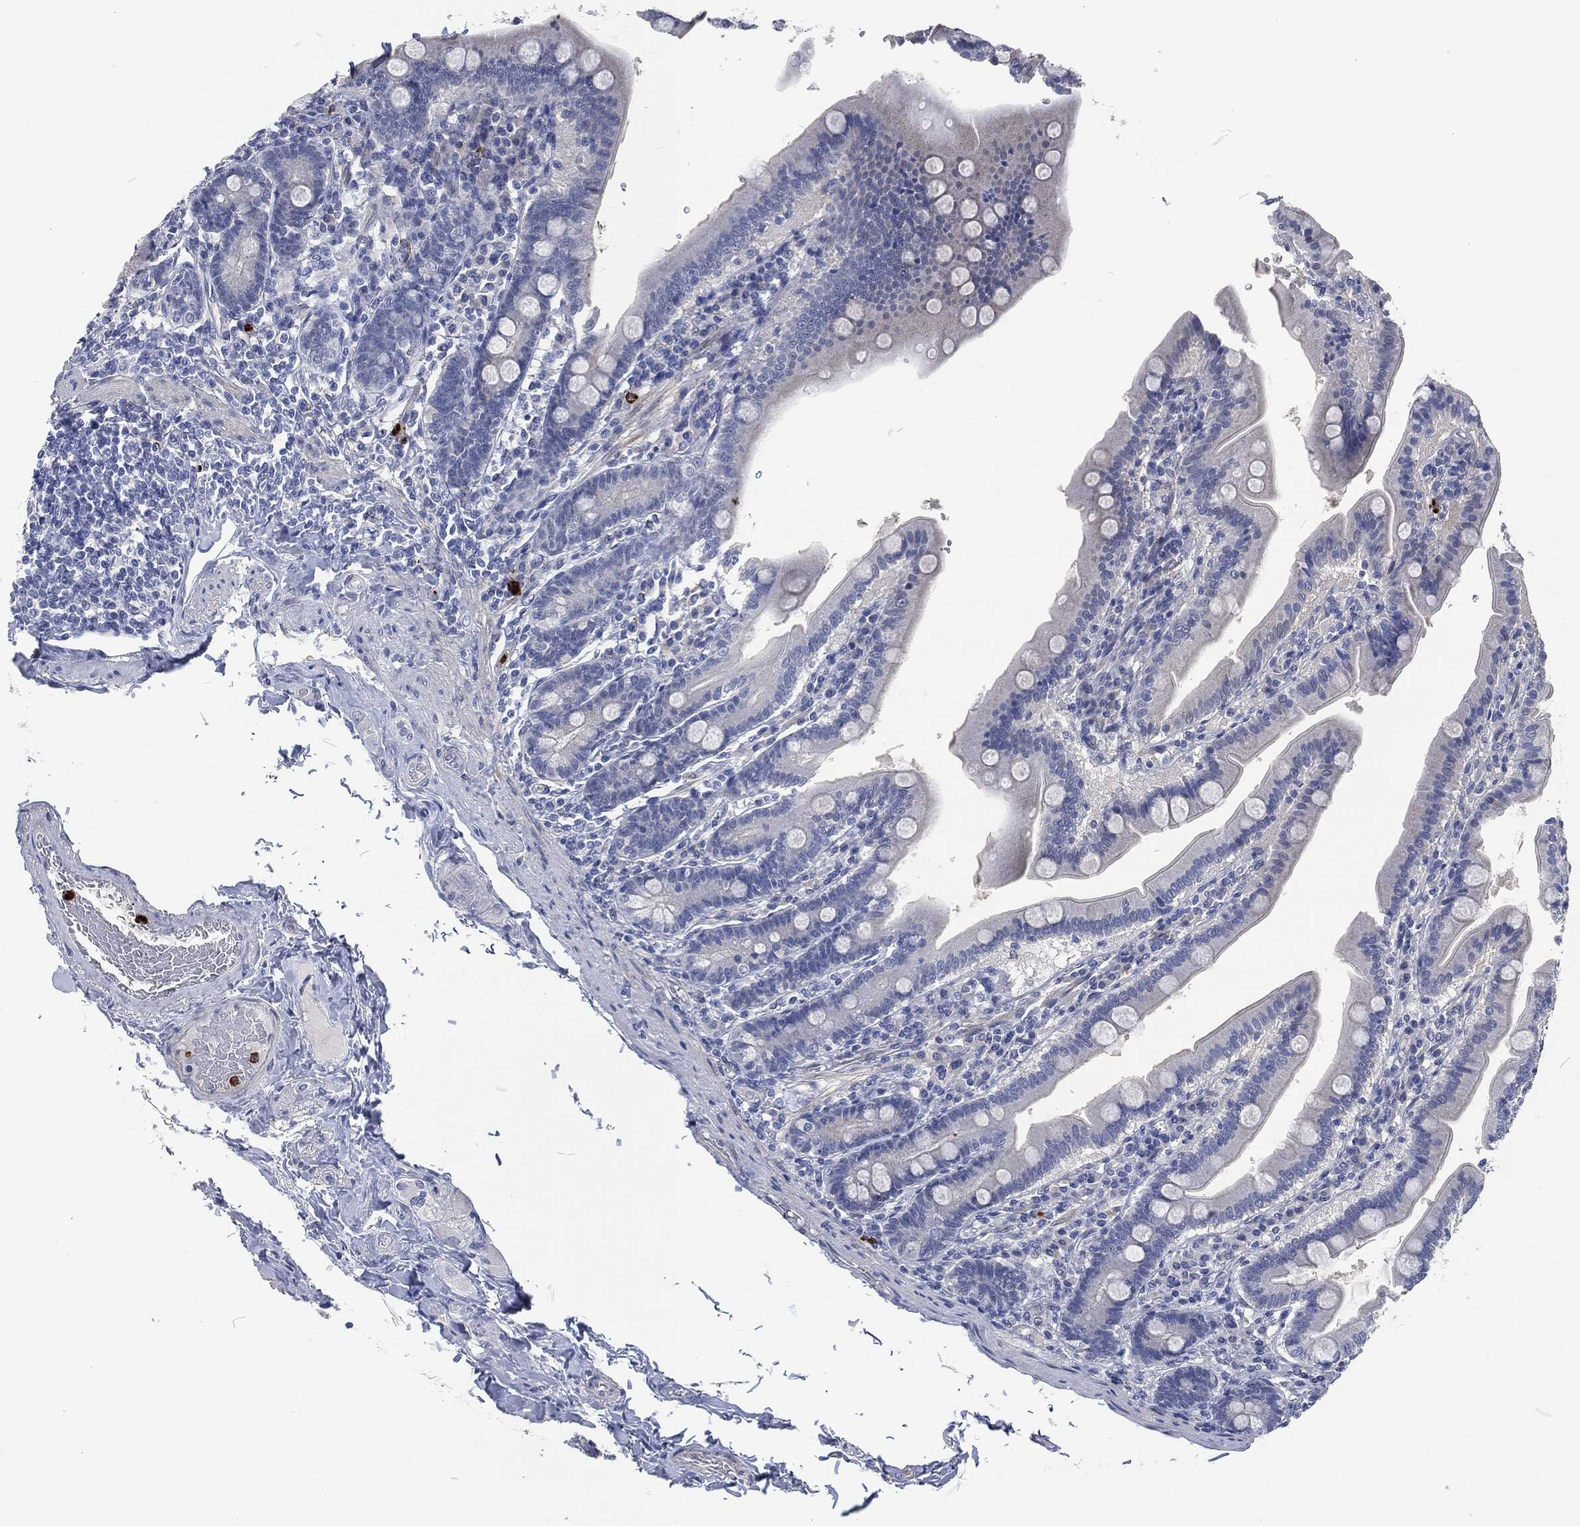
{"staining": {"intensity": "negative", "quantity": "none", "location": "none"}, "tissue": "small intestine", "cell_type": "Glandular cells", "image_type": "normal", "snomed": [{"axis": "morphology", "description": "Normal tissue, NOS"}, {"axis": "topography", "description": "Small intestine"}], "caption": "Immunohistochemistry (IHC) image of normal small intestine: human small intestine stained with DAB demonstrates no significant protein expression in glandular cells.", "gene": "MPO", "patient": {"sex": "male", "age": 66}}